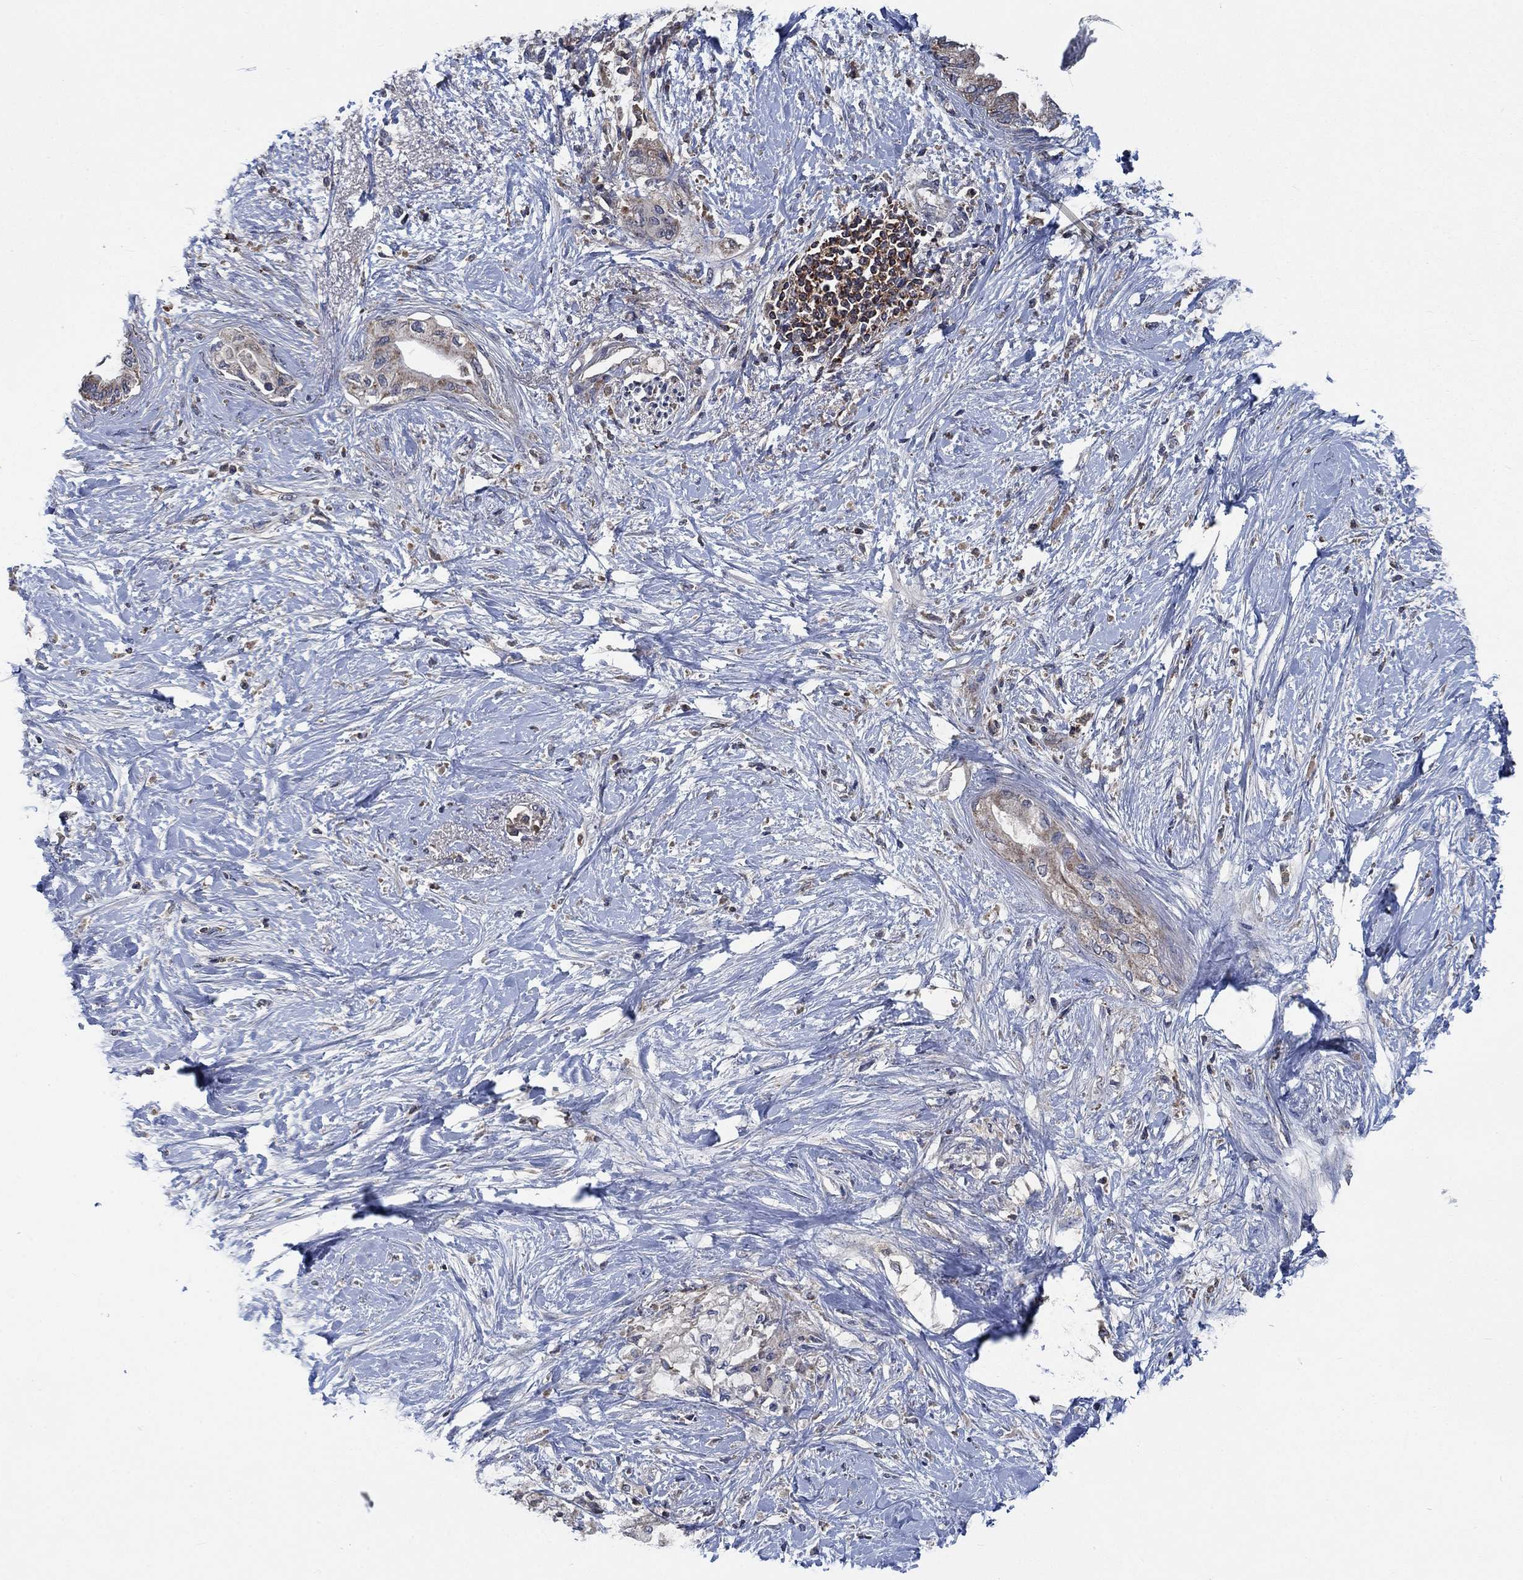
{"staining": {"intensity": "weak", "quantity": ">75%", "location": "cytoplasmic/membranous"}, "tissue": "pancreatic cancer", "cell_type": "Tumor cells", "image_type": "cancer", "snomed": [{"axis": "morphology", "description": "Normal tissue, NOS"}, {"axis": "morphology", "description": "Adenocarcinoma, NOS"}, {"axis": "topography", "description": "Pancreas"}, {"axis": "topography", "description": "Duodenum"}], "caption": "Human pancreatic cancer (adenocarcinoma) stained with a protein marker exhibits weak staining in tumor cells.", "gene": "STXBP6", "patient": {"sex": "female", "age": 60}}